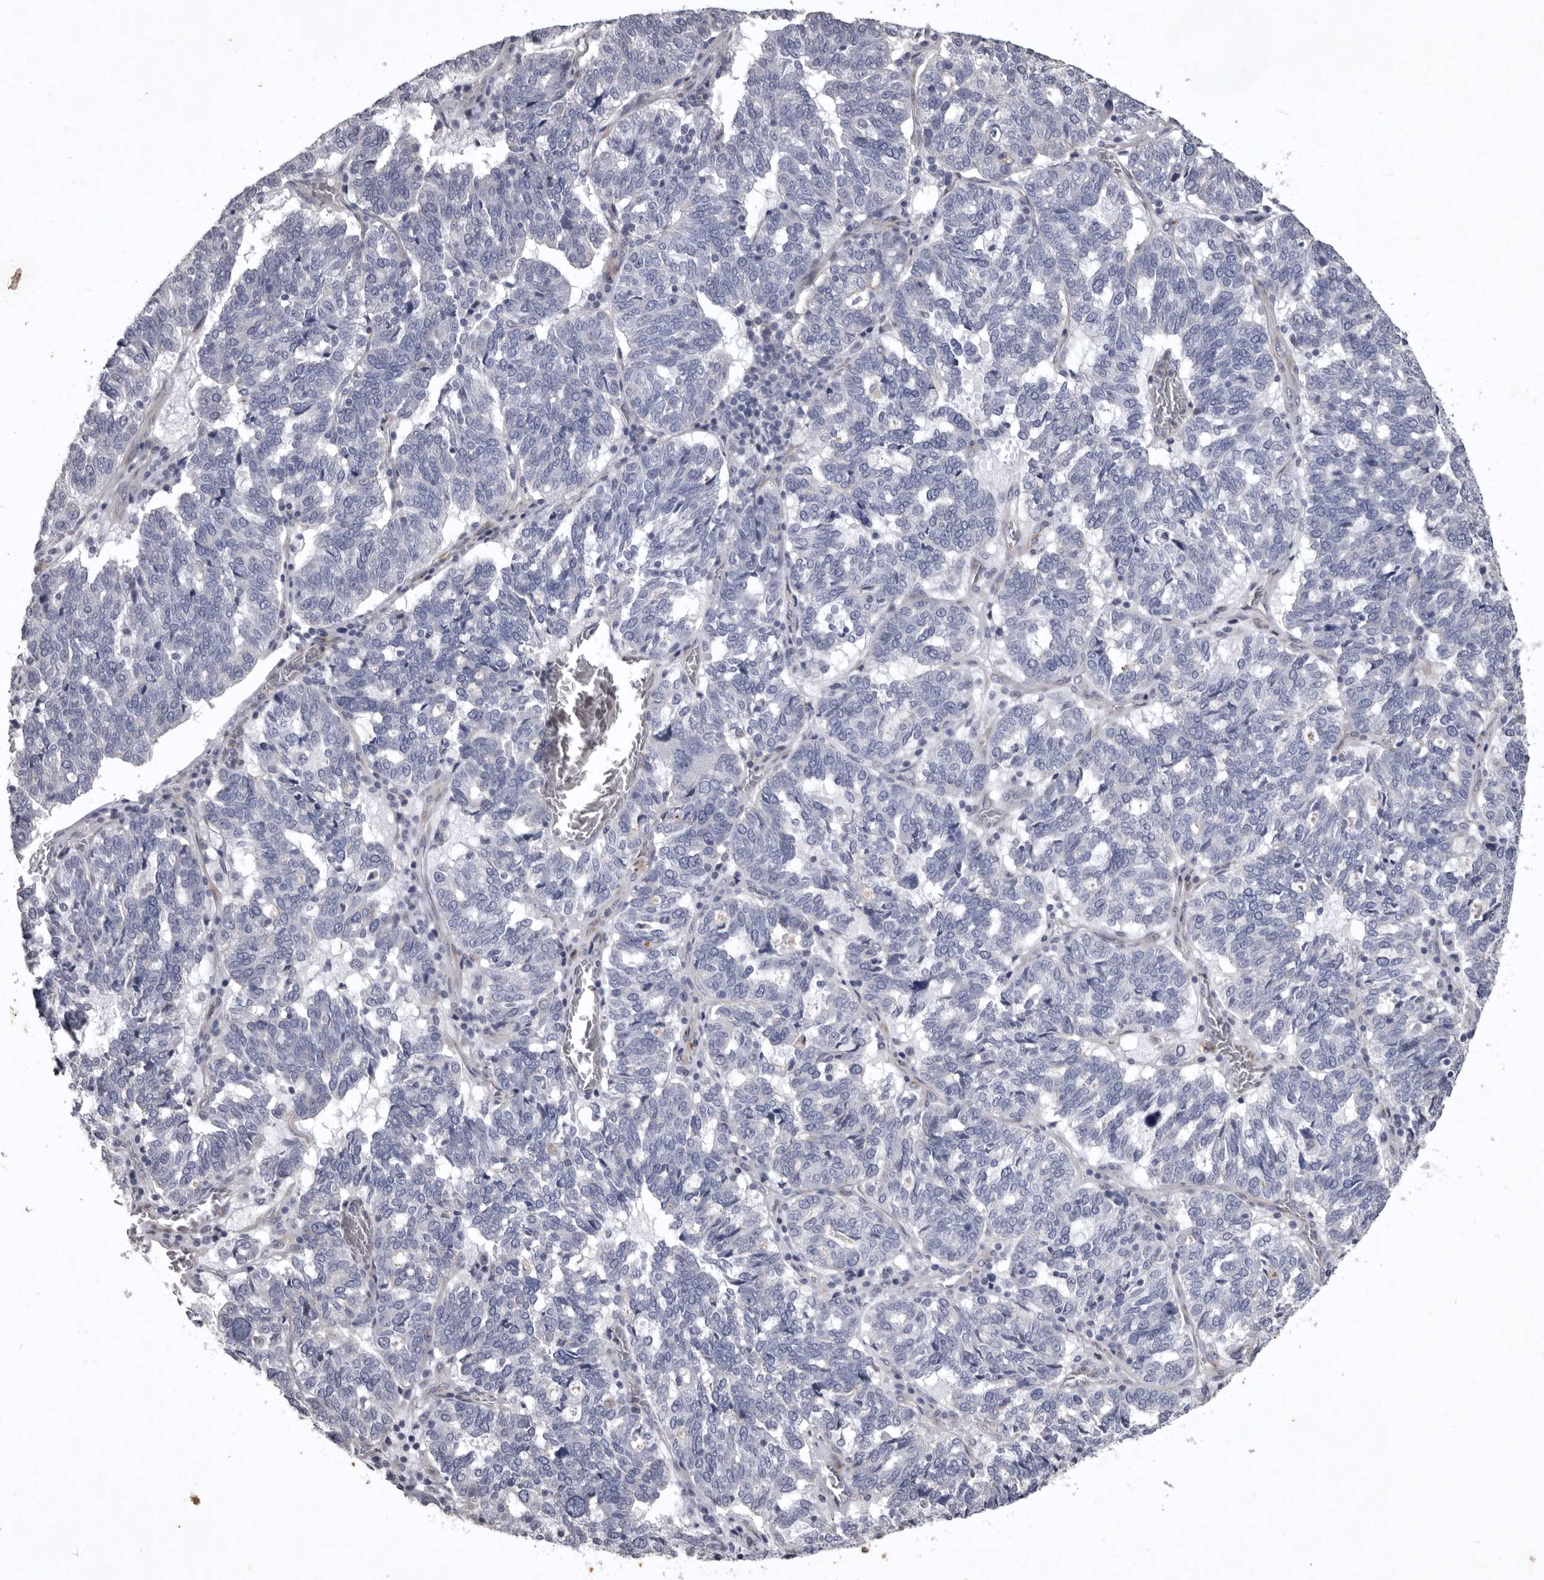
{"staining": {"intensity": "negative", "quantity": "none", "location": "none"}, "tissue": "ovarian cancer", "cell_type": "Tumor cells", "image_type": "cancer", "snomed": [{"axis": "morphology", "description": "Cystadenocarcinoma, serous, NOS"}, {"axis": "topography", "description": "Ovary"}], "caption": "High power microscopy micrograph of an immunohistochemistry (IHC) image of serous cystadenocarcinoma (ovarian), revealing no significant expression in tumor cells.", "gene": "NKAIN4", "patient": {"sex": "female", "age": 59}}